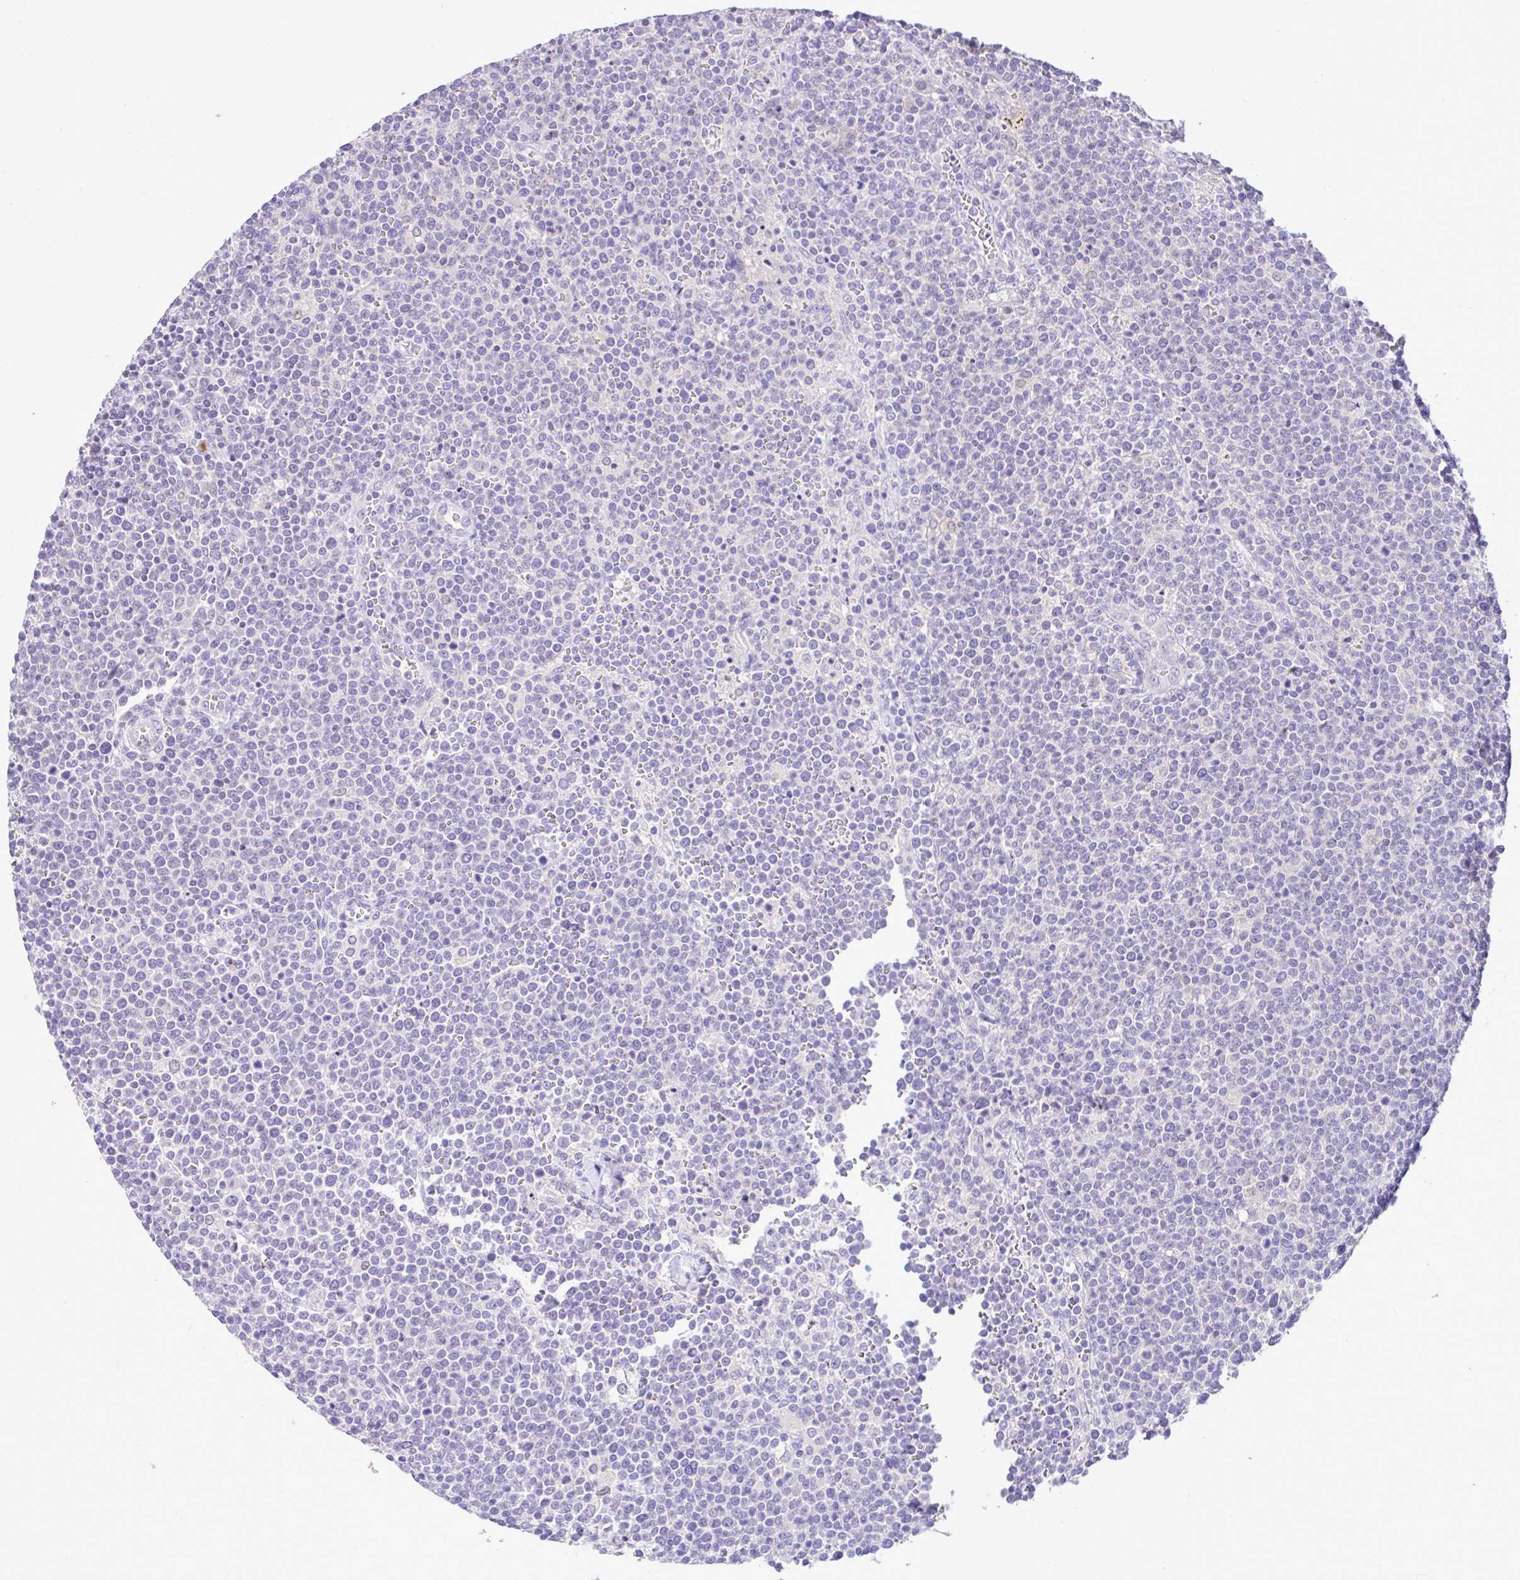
{"staining": {"intensity": "negative", "quantity": "none", "location": "none"}, "tissue": "lymphoma", "cell_type": "Tumor cells", "image_type": "cancer", "snomed": [{"axis": "morphology", "description": "Malignant lymphoma, non-Hodgkin's type, High grade"}, {"axis": "topography", "description": "Lymph node"}], "caption": "The image displays no significant staining in tumor cells of high-grade malignant lymphoma, non-Hodgkin's type.", "gene": "ANO4", "patient": {"sex": "male", "age": 61}}